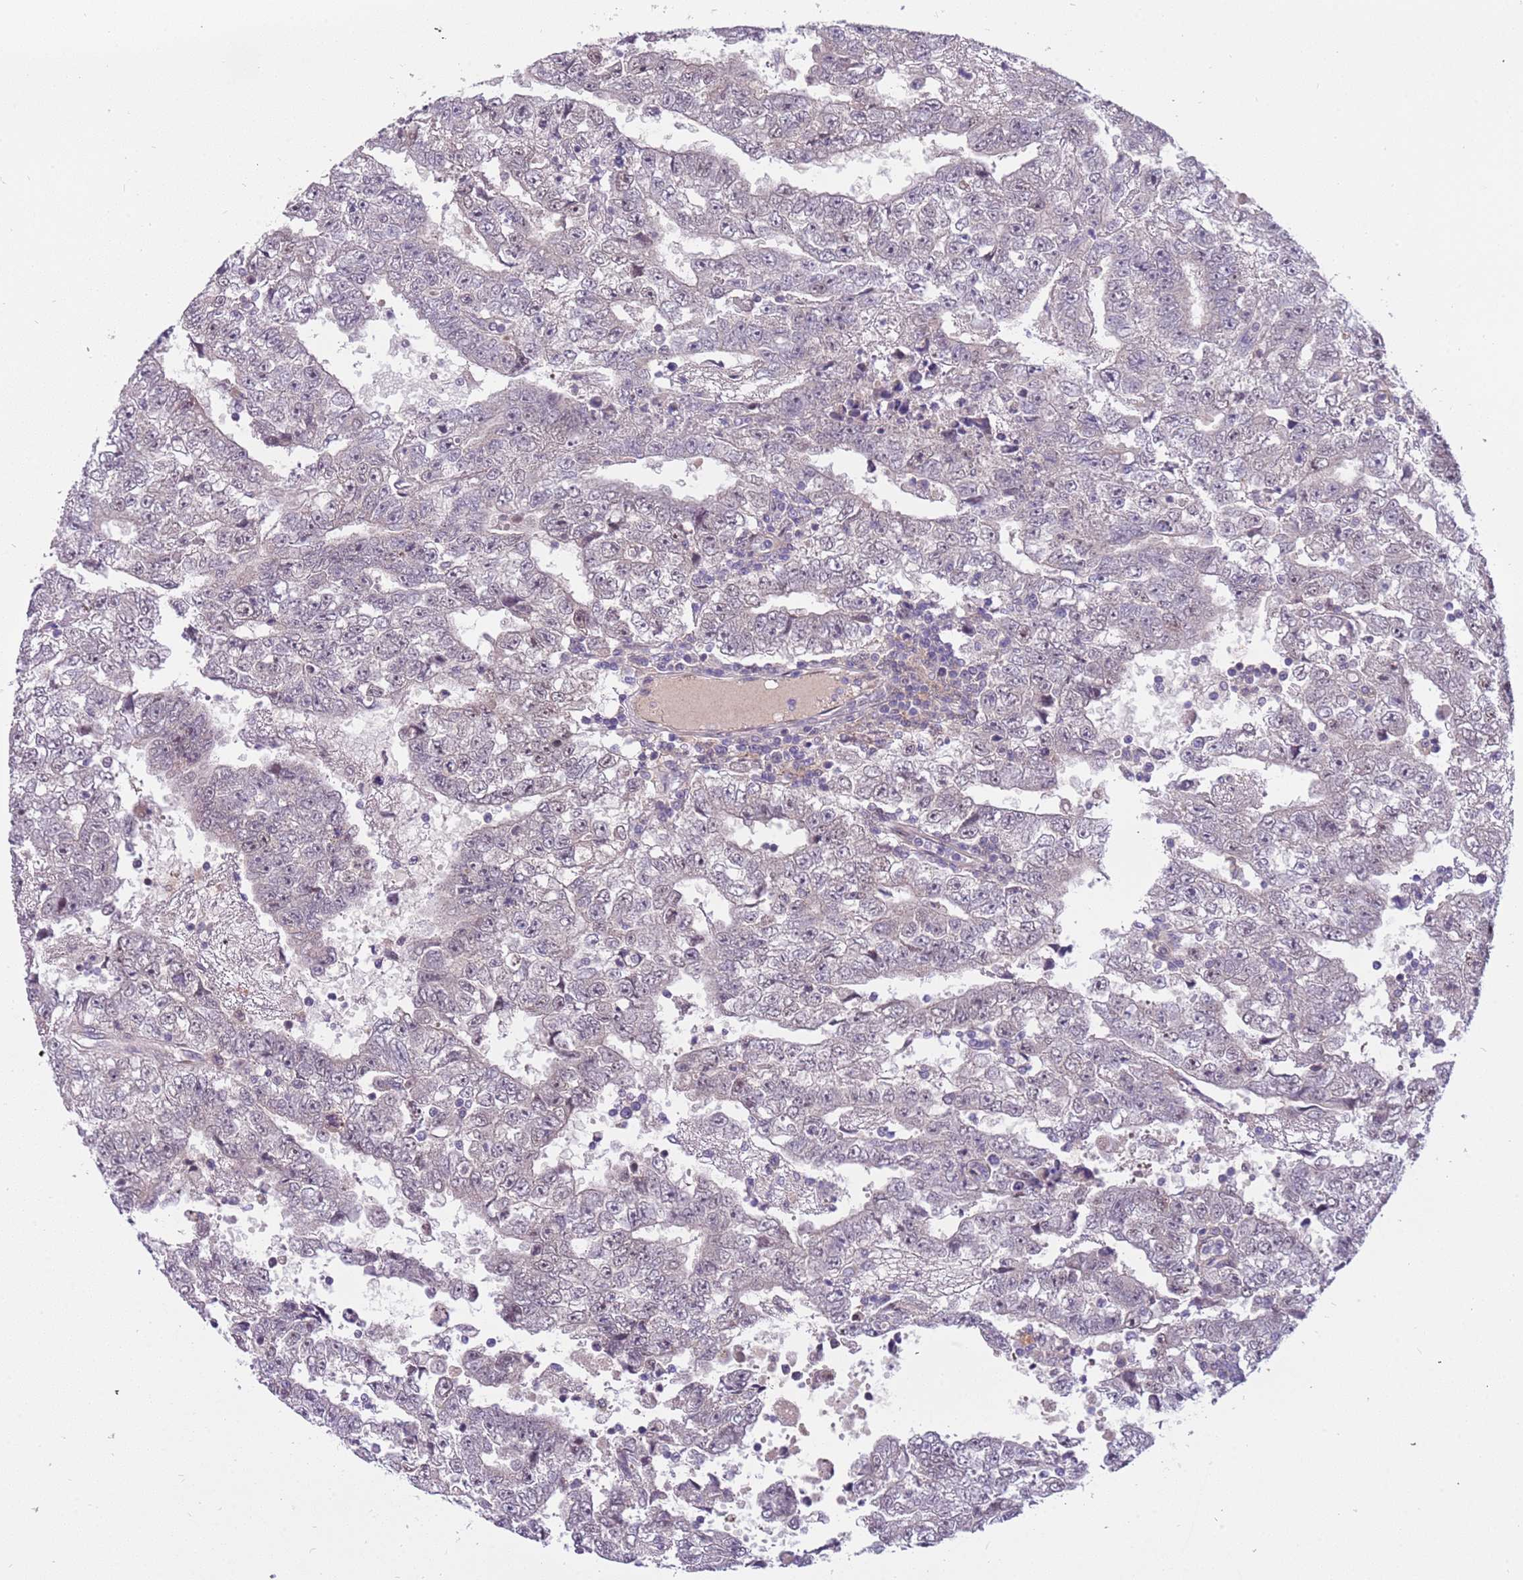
{"staining": {"intensity": "negative", "quantity": "none", "location": "none"}, "tissue": "testis cancer", "cell_type": "Tumor cells", "image_type": "cancer", "snomed": [{"axis": "morphology", "description": "Carcinoma, Embryonal, NOS"}, {"axis": "topography", "description": "Testis"}], "caption": "Immunohistochemical staining of testis cancer shows no significant positivity in tumor cells.", "gene": "MAGEF1", "patient": {"sex": "male", "age": 25}}